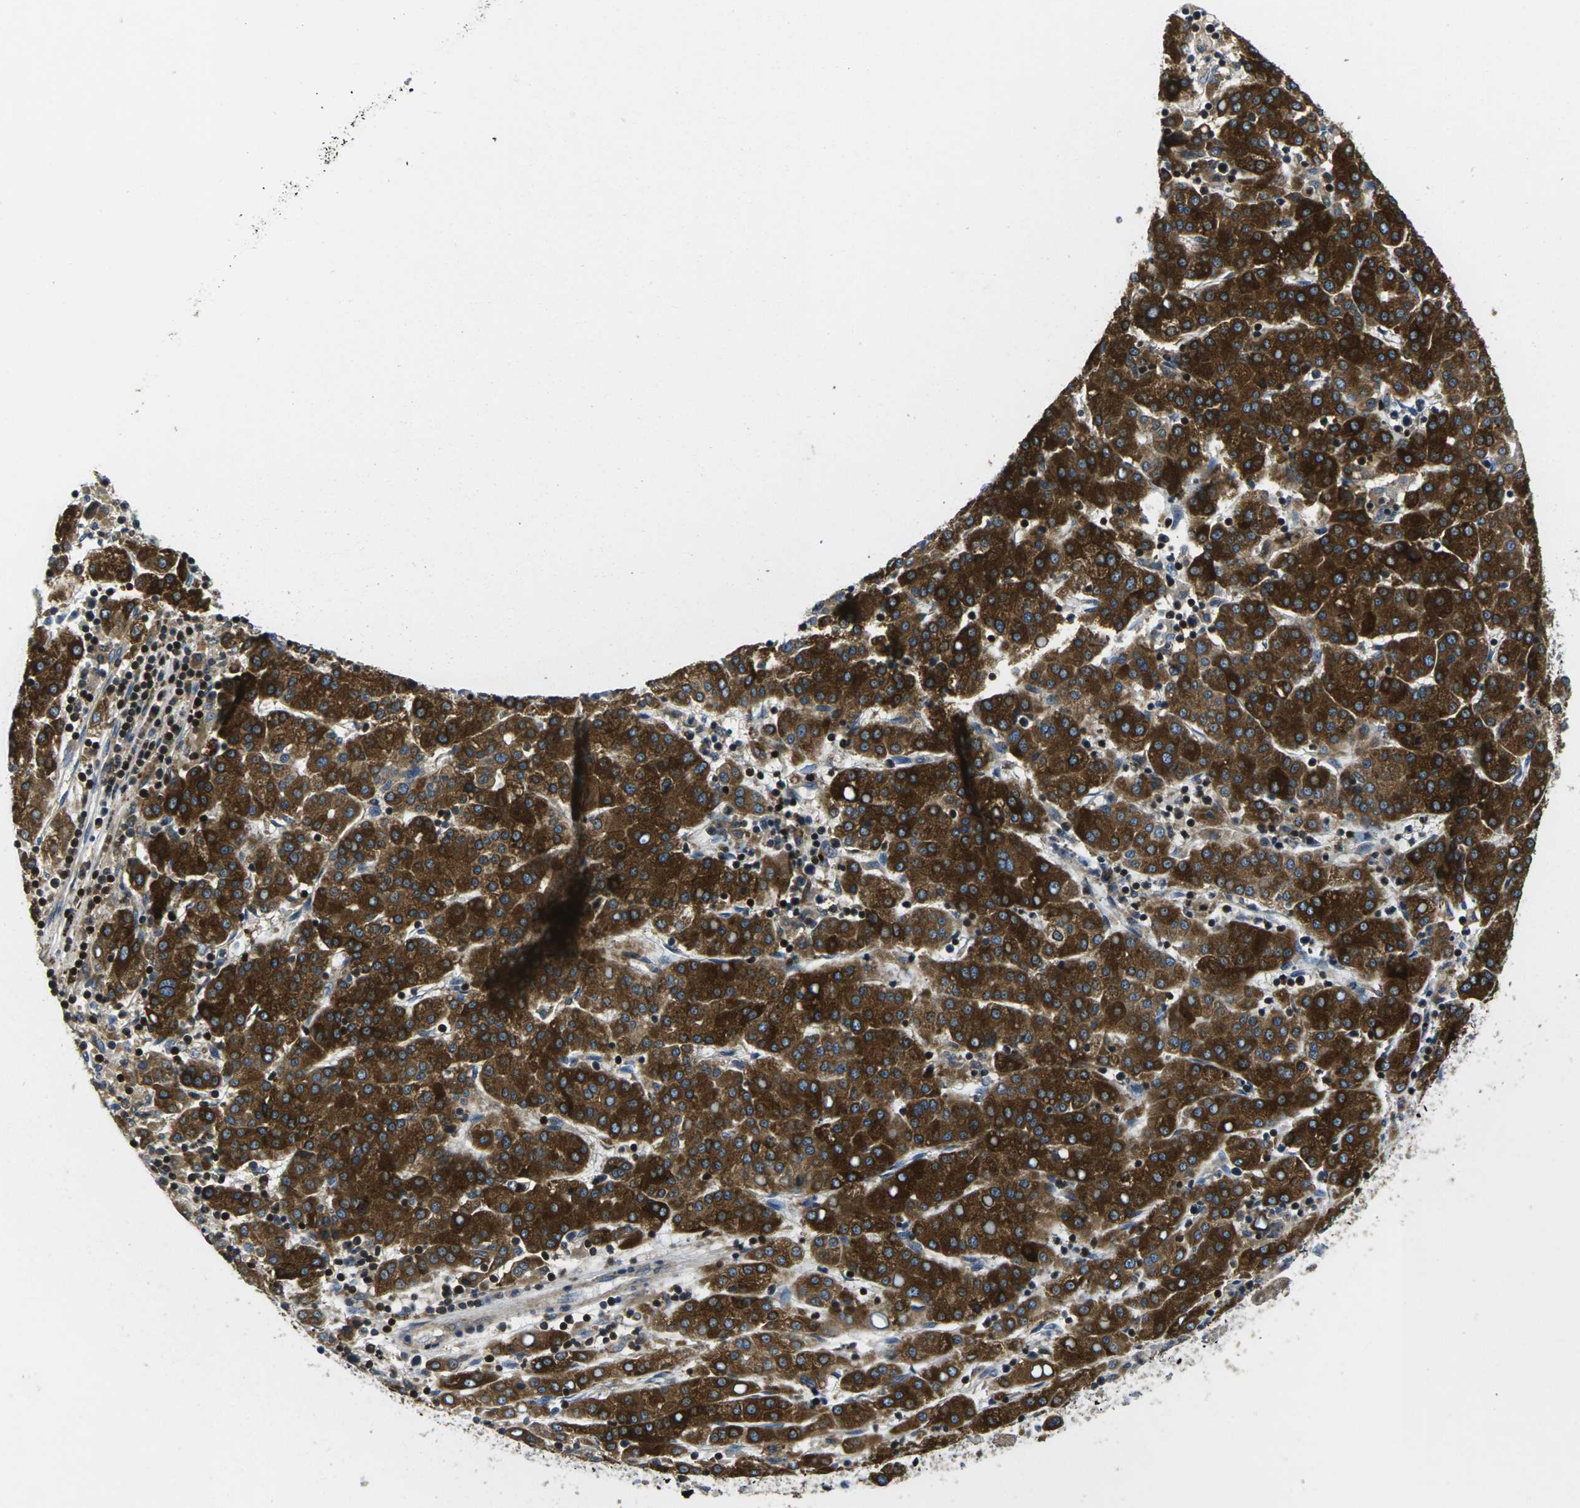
{"staining": {"intensity": "strong", "quantity": ">75%", "location": "cytoplasmic/membranous"}, "tissue": "liver cancer", "cell_type": "Tumor cells", "image_type": "cancer", "snomed": [{"axis": "morphology", "description": "Carcinoma, Hepatocellular, NOS"}, {"axis": "topography", "description": "Liver"}], "caption": "Protein staining demonstrates strong cytoplasmic/membranous expression in approximately >75% of tumor cells in hepatocellular carcinoma (liver). The staining was performed using DAB, with brown indicating positive protein expression. Nuclei are stained blue with hematoxylin.", "gene": "PLCE1", "patient": {"sex": "female", "age": 58}}